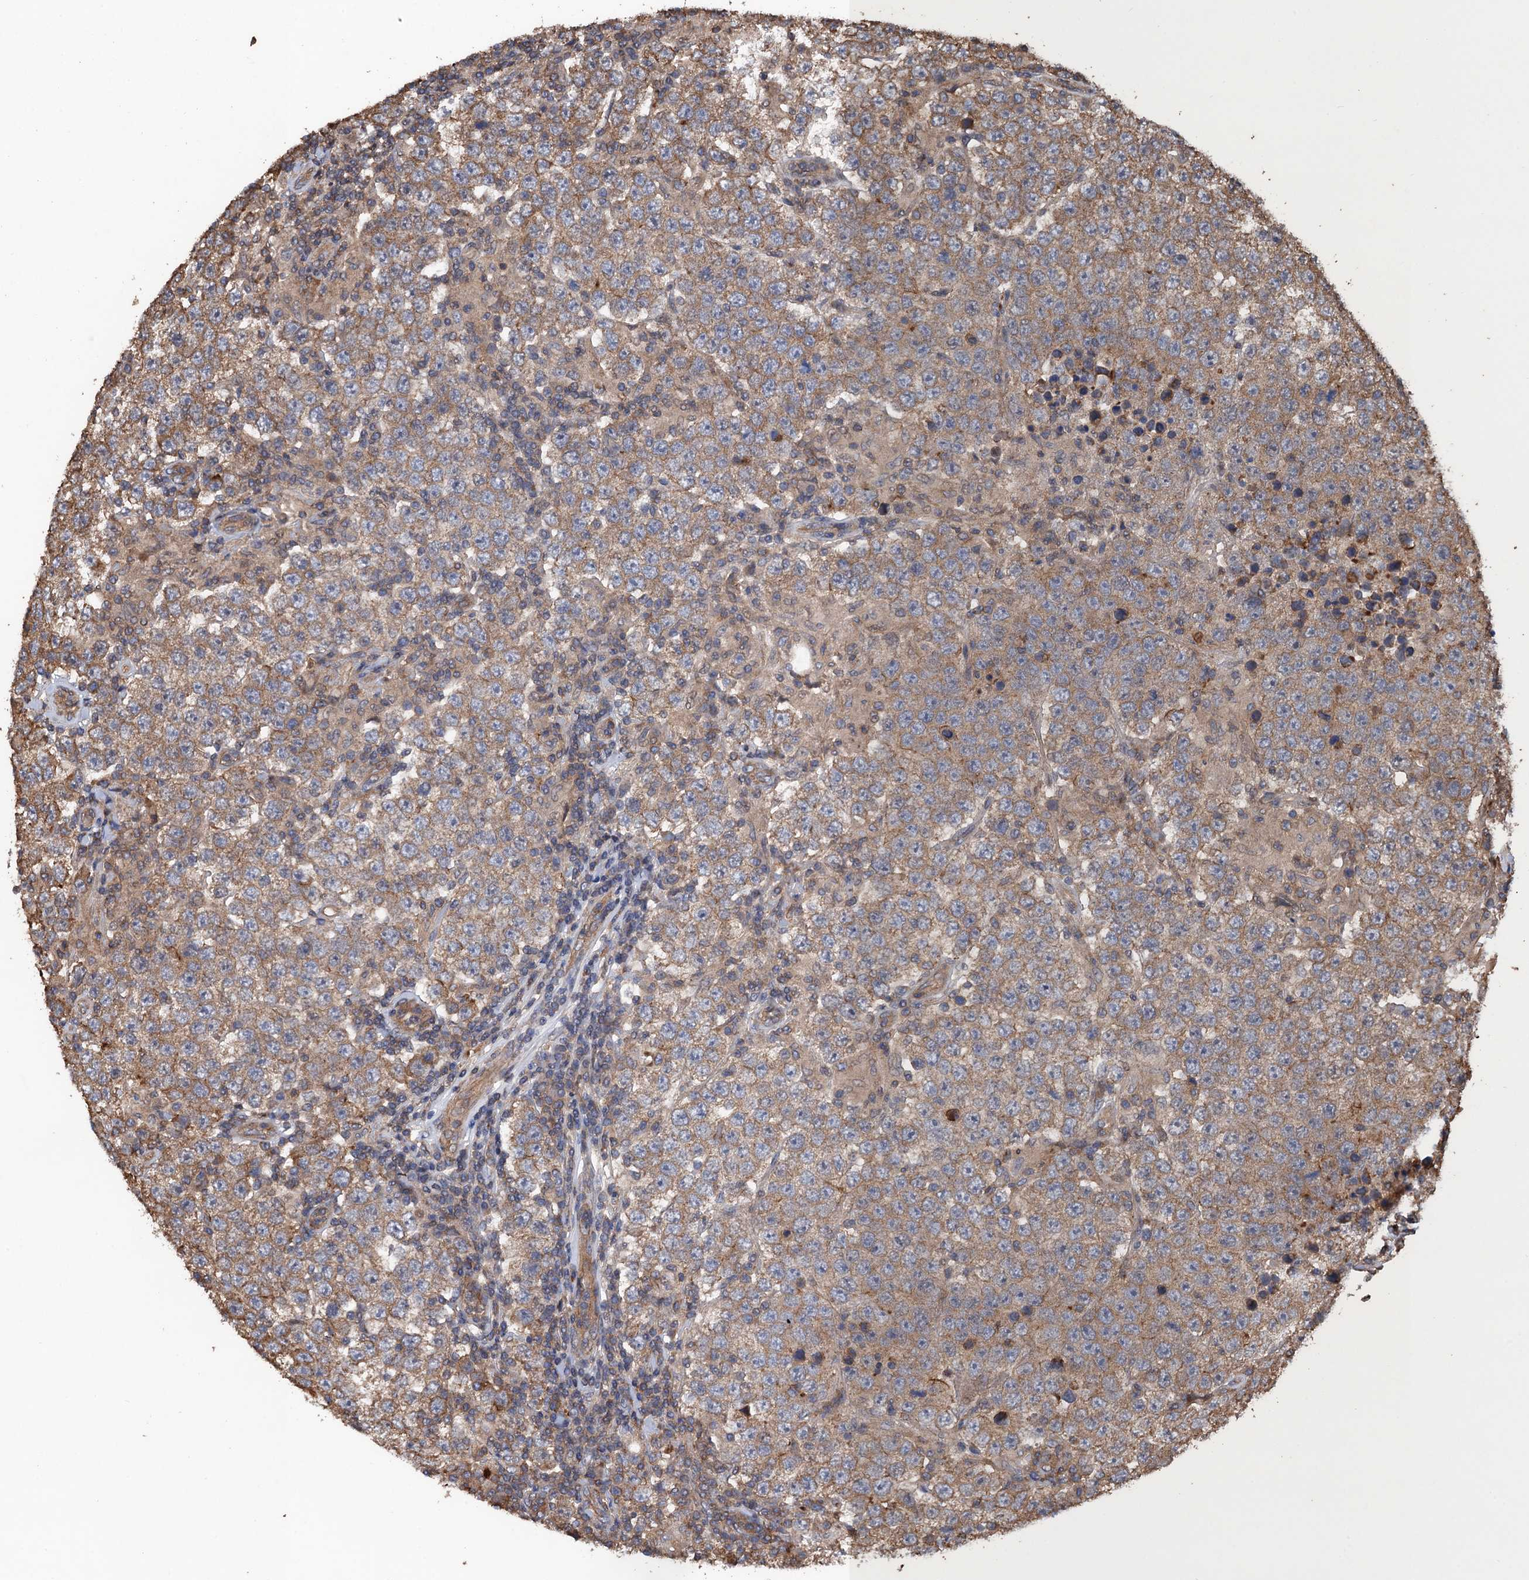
{"staining": {"intensity": "moderate", "quantity": ">75%", "location": "cytoplasmic/membranous"}, "tissue": "testis cancer", "cell_type": "Tumor cells", "image_type": "cancer", "snomed": [{"axis": "morphology", "description": "Normal tissue, NOS"}, {"axis": "morphology", "description": "Urothelial carcinoma, High grade"}, {"axis": "morphology", "description": "Seminoma, NOS"}, {"axis": "morphology", "description": "Carcinoma, Embryonal, NOS"}, {"axis": "topography", "description": "Urinary bladder"}, {"axis": "topography", "description": "Testis"}], "caption": "IHC staining of seminoma (testis), which reveals medium levels of moderate cytoplasmic/membranous staining in about >75% of tumor cells indicating moderate cytoplasmic/membranous protein positivity. The staining was performed using DAB (3,3'-diaminobenzidine) (brown) for protein detection and nuclei were counterstained in hematoxylin (blue).", "gene": "PPP4R1", "patient": {"sex": "male", "age": 41}}